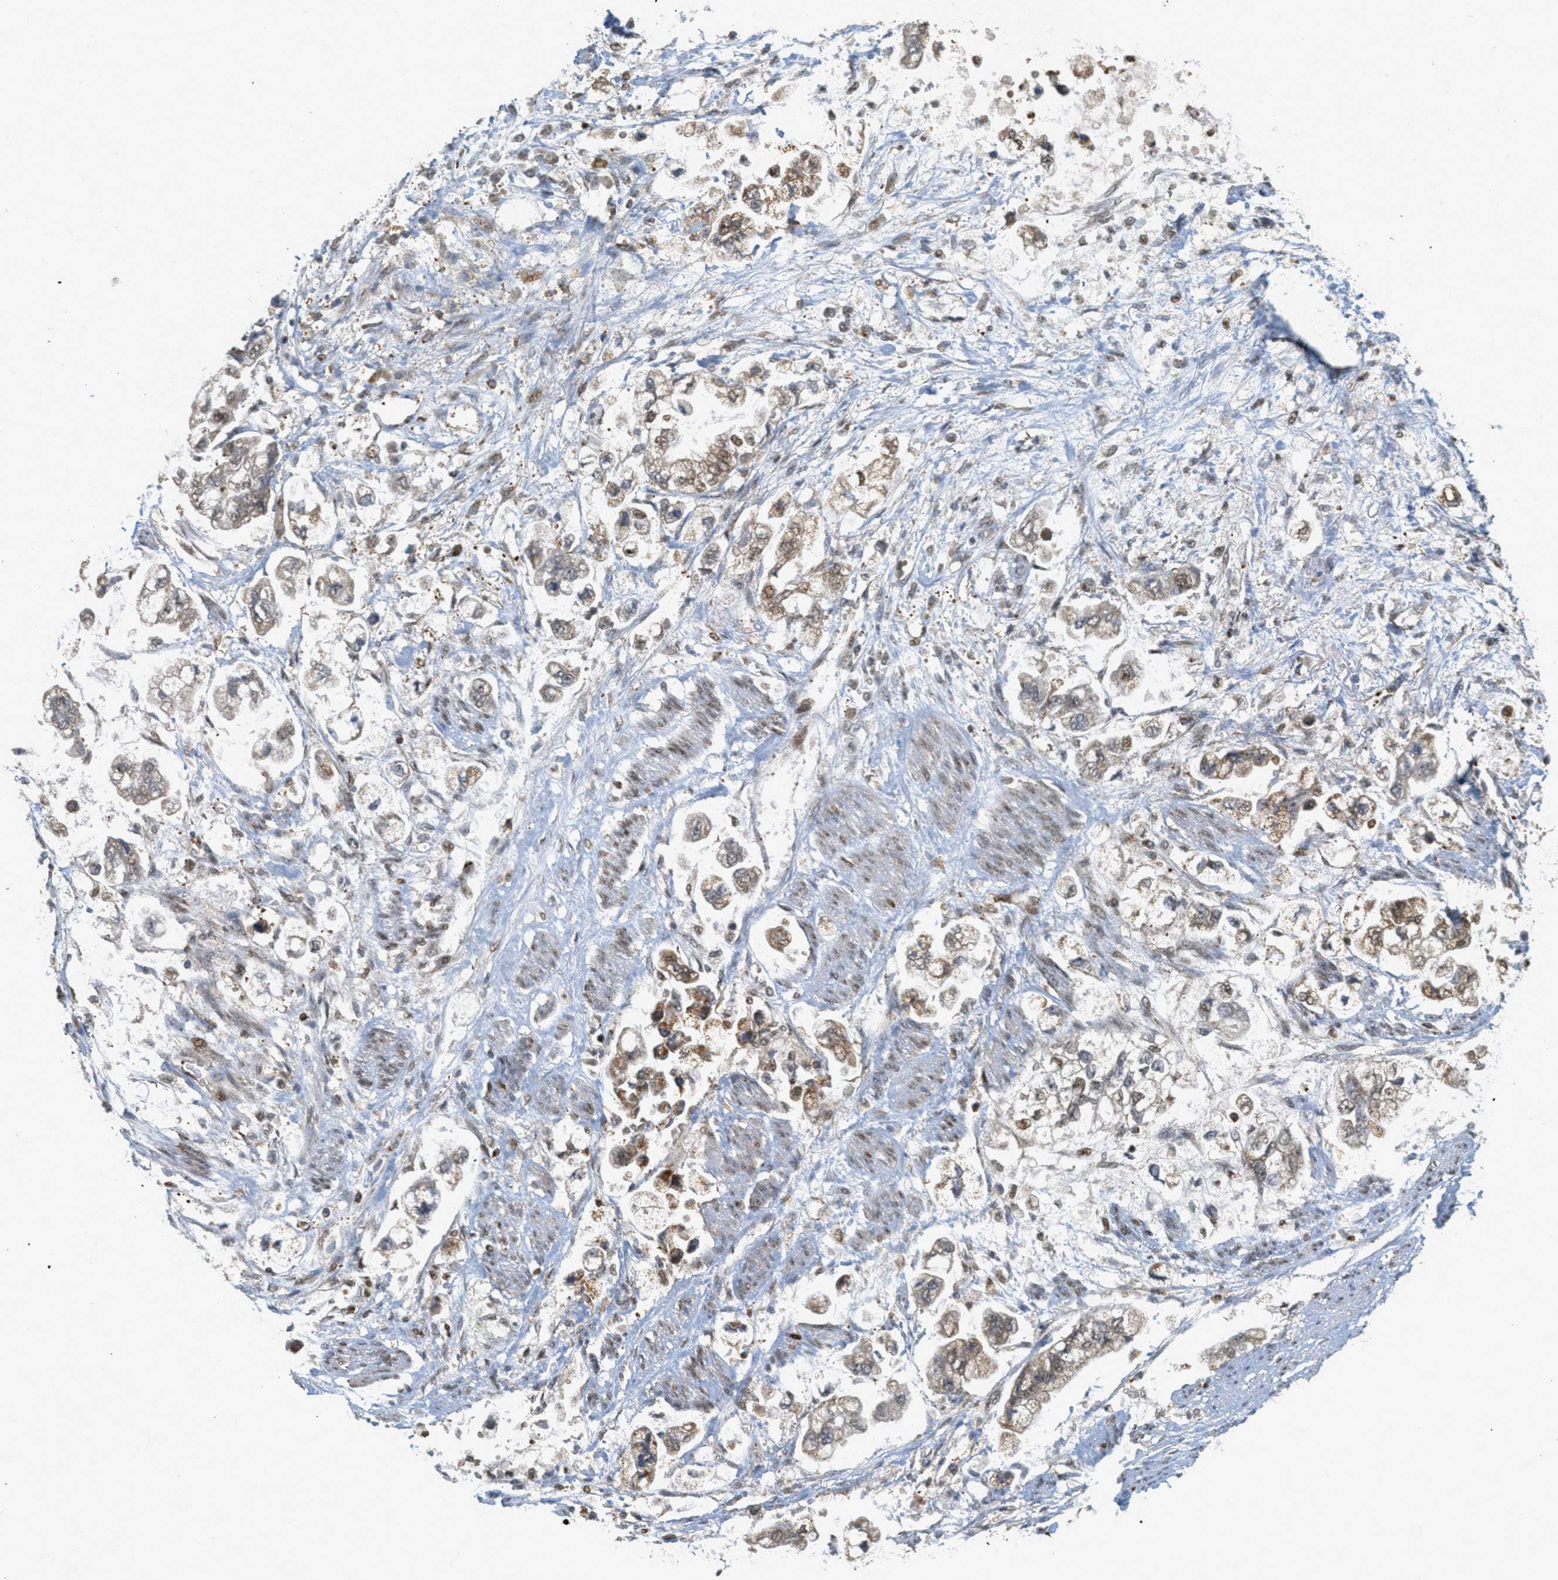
{"staining": {"intensity": "weak", "quantity": ">75%", "location": "cytoplasmic/membranous,nuclear"}, "tissue": "stomach cancer", "cell_type": "Tumor cells", "image_type": "cancer", "snomed": [{"axis": "morphology", "description": "Normal tissue, NOS"}, {"axis": "morphology", "description": "Adenocarcinoma, NOS"}, {"axis": "topography", "description": "Stomach"}], "caption": "Protein staining of adenocarcinoma (stomach) tissue demonstrates weak cytoplasmic/membranous and nuclear positivity in about >75% of tumor cells.", "gene": "TLK1", "patient": {"sex": "male", "age": 62}}